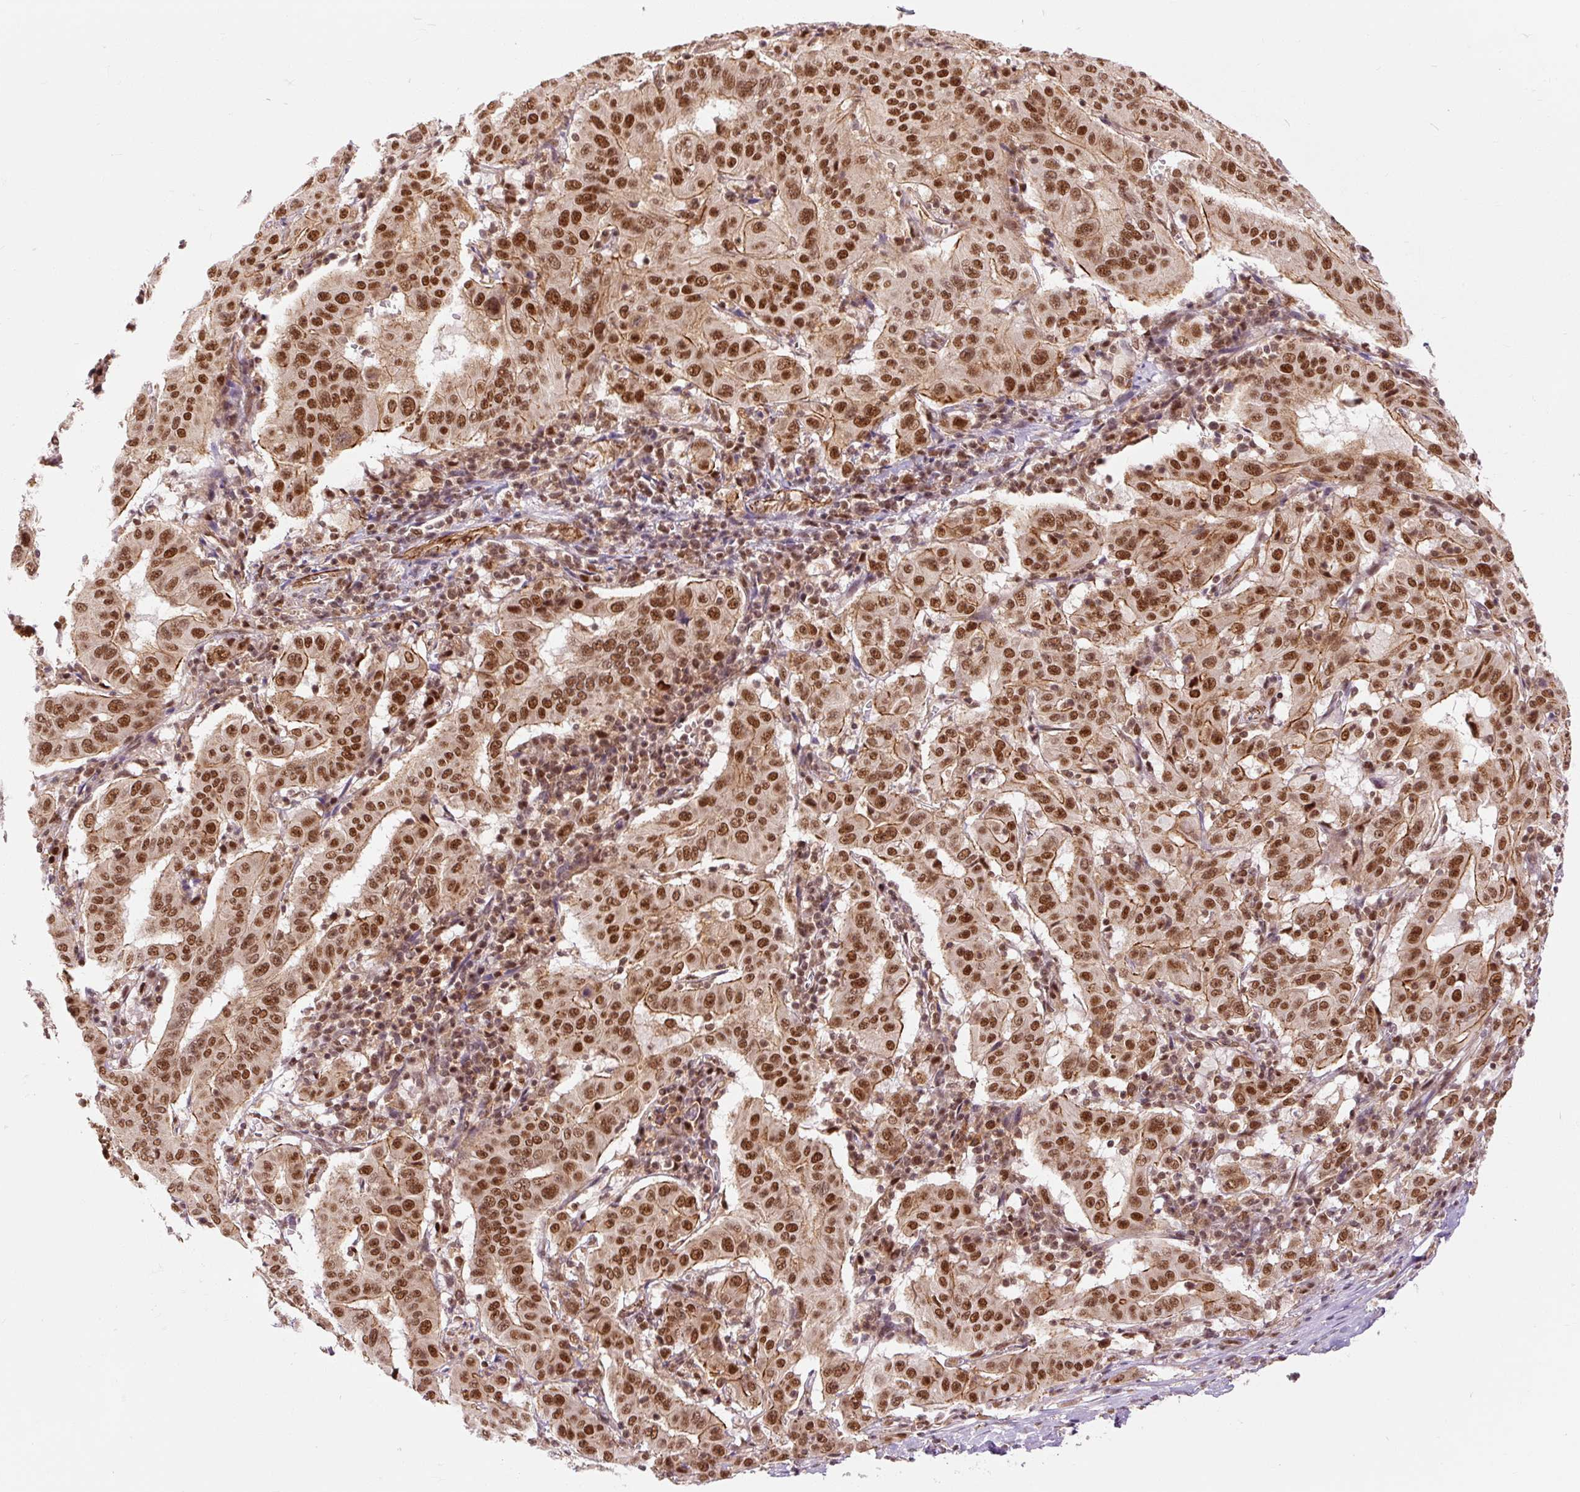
{"staining": {"intensity": "strong", "quantity": ">75%", "location": "cytoplasmic/membranous,nuclear"}, "tissue": "pancreatic cancer", "cell_type": "Tumor cells", "image_type": "cancer", "snomed": [{"axis": "morphology", "description": "Adenocarcinoma, NOS"}, {"axis": "topography", "description": "Pancreas"}], "caption": "IHC image of human pancreatic cancer stained for a protein (brown), which reveals high levels of strong cytoplasmic/membranous and nuclear staining in about >75% of tumor cells.", "gene": "CSTF1", "patient": {"sex": "male", "age": 63}}